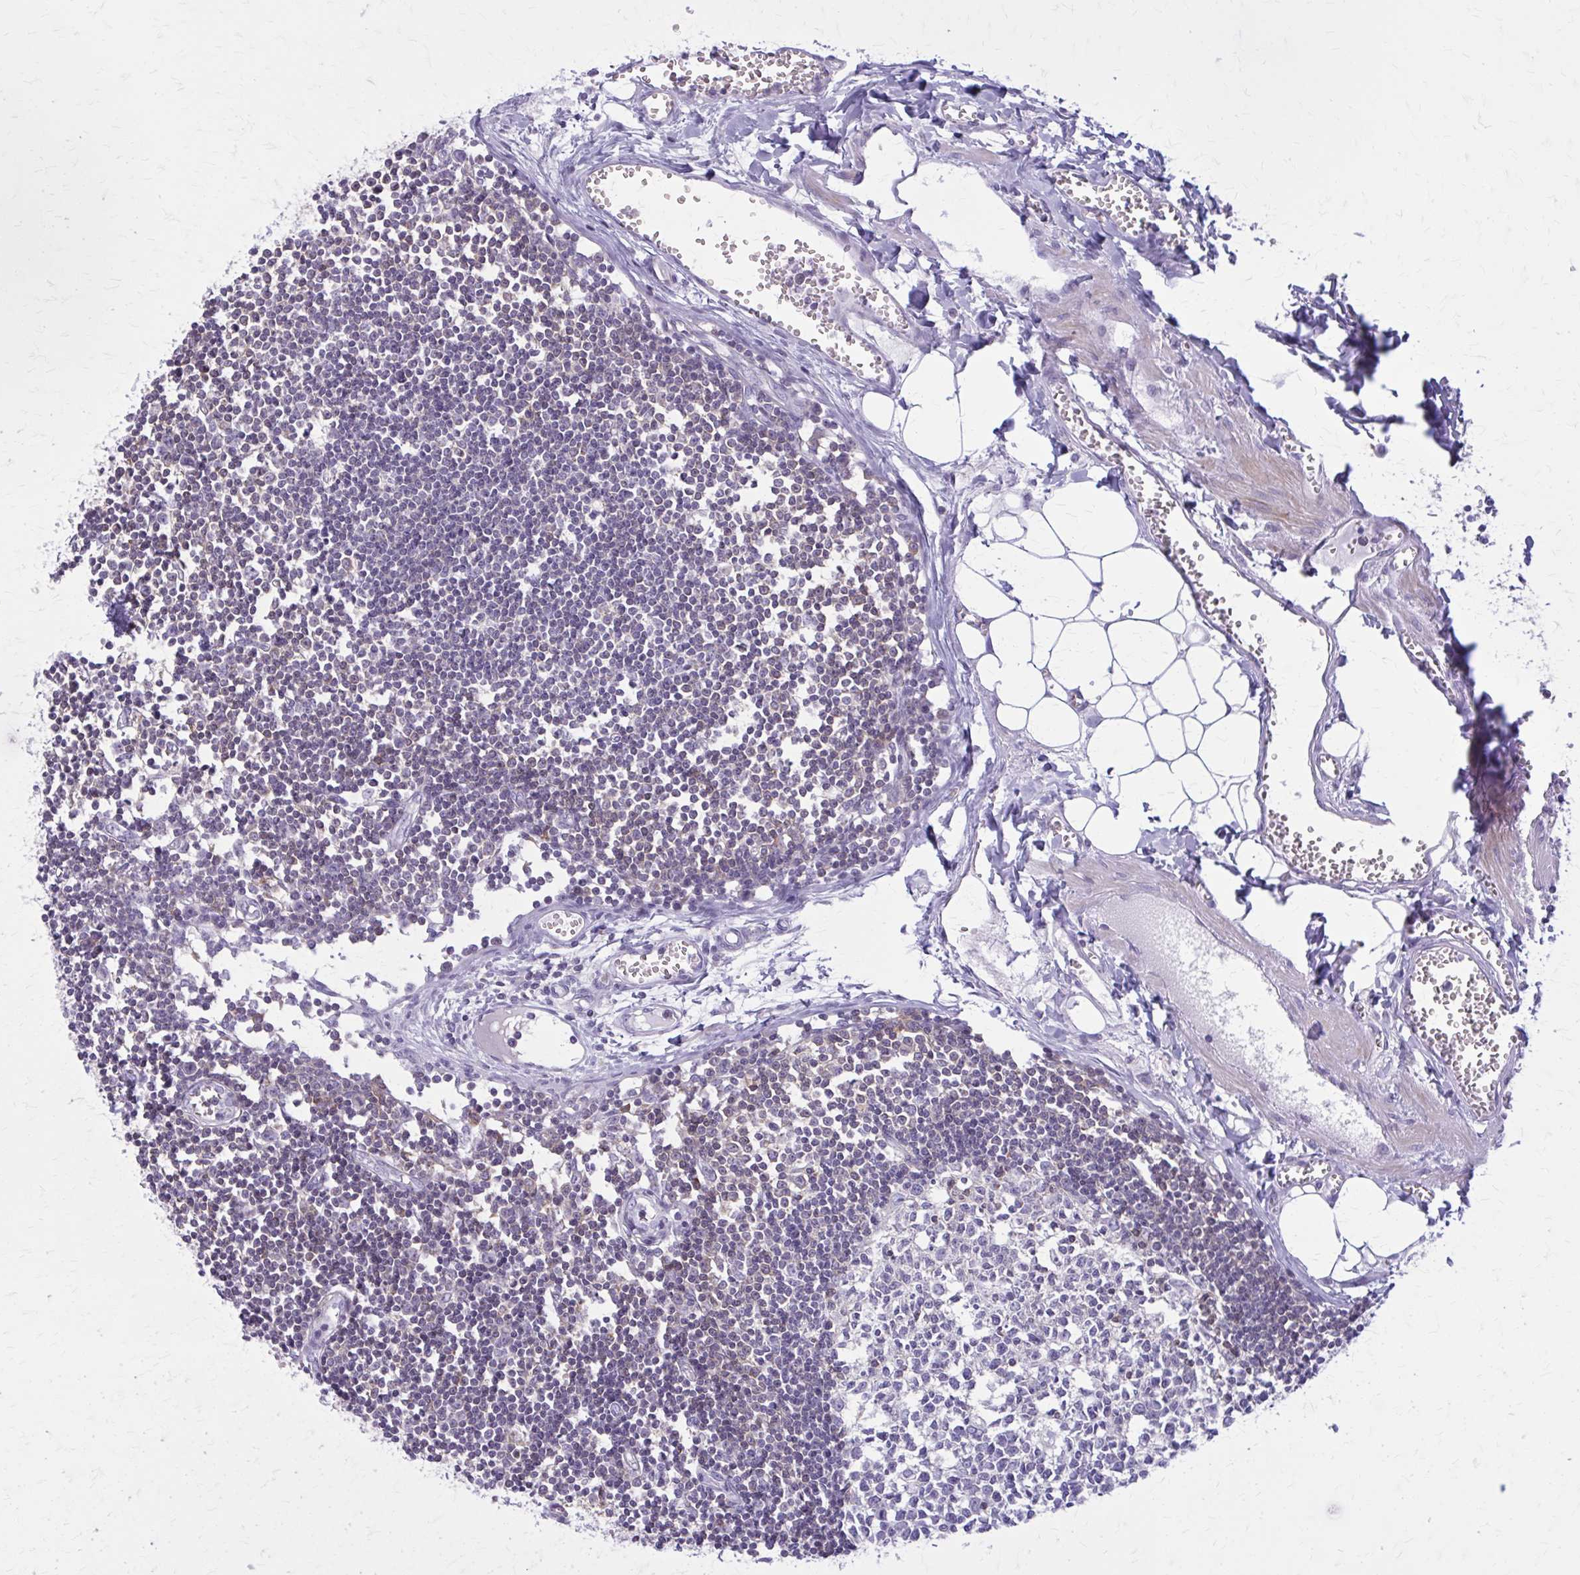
{"staining": {"intensity": "negative", "quantity": "none", "location": "none"}, "tissue": "lymph node", "cell_type": "Germinal center cells", "image_type": "normal", "snomed": [{"axis": "morphology", "description": "Normal tissue, NOS"}, {"axis": "topography", "description": "Lymph node"}], "caption": "This is a photomicrograph of IHC staining of unremarkable lymph node, which shows no expression in germinal center cells.", "gene": "PITPNM1", "patient": {"sex": "female", "age": 11}}